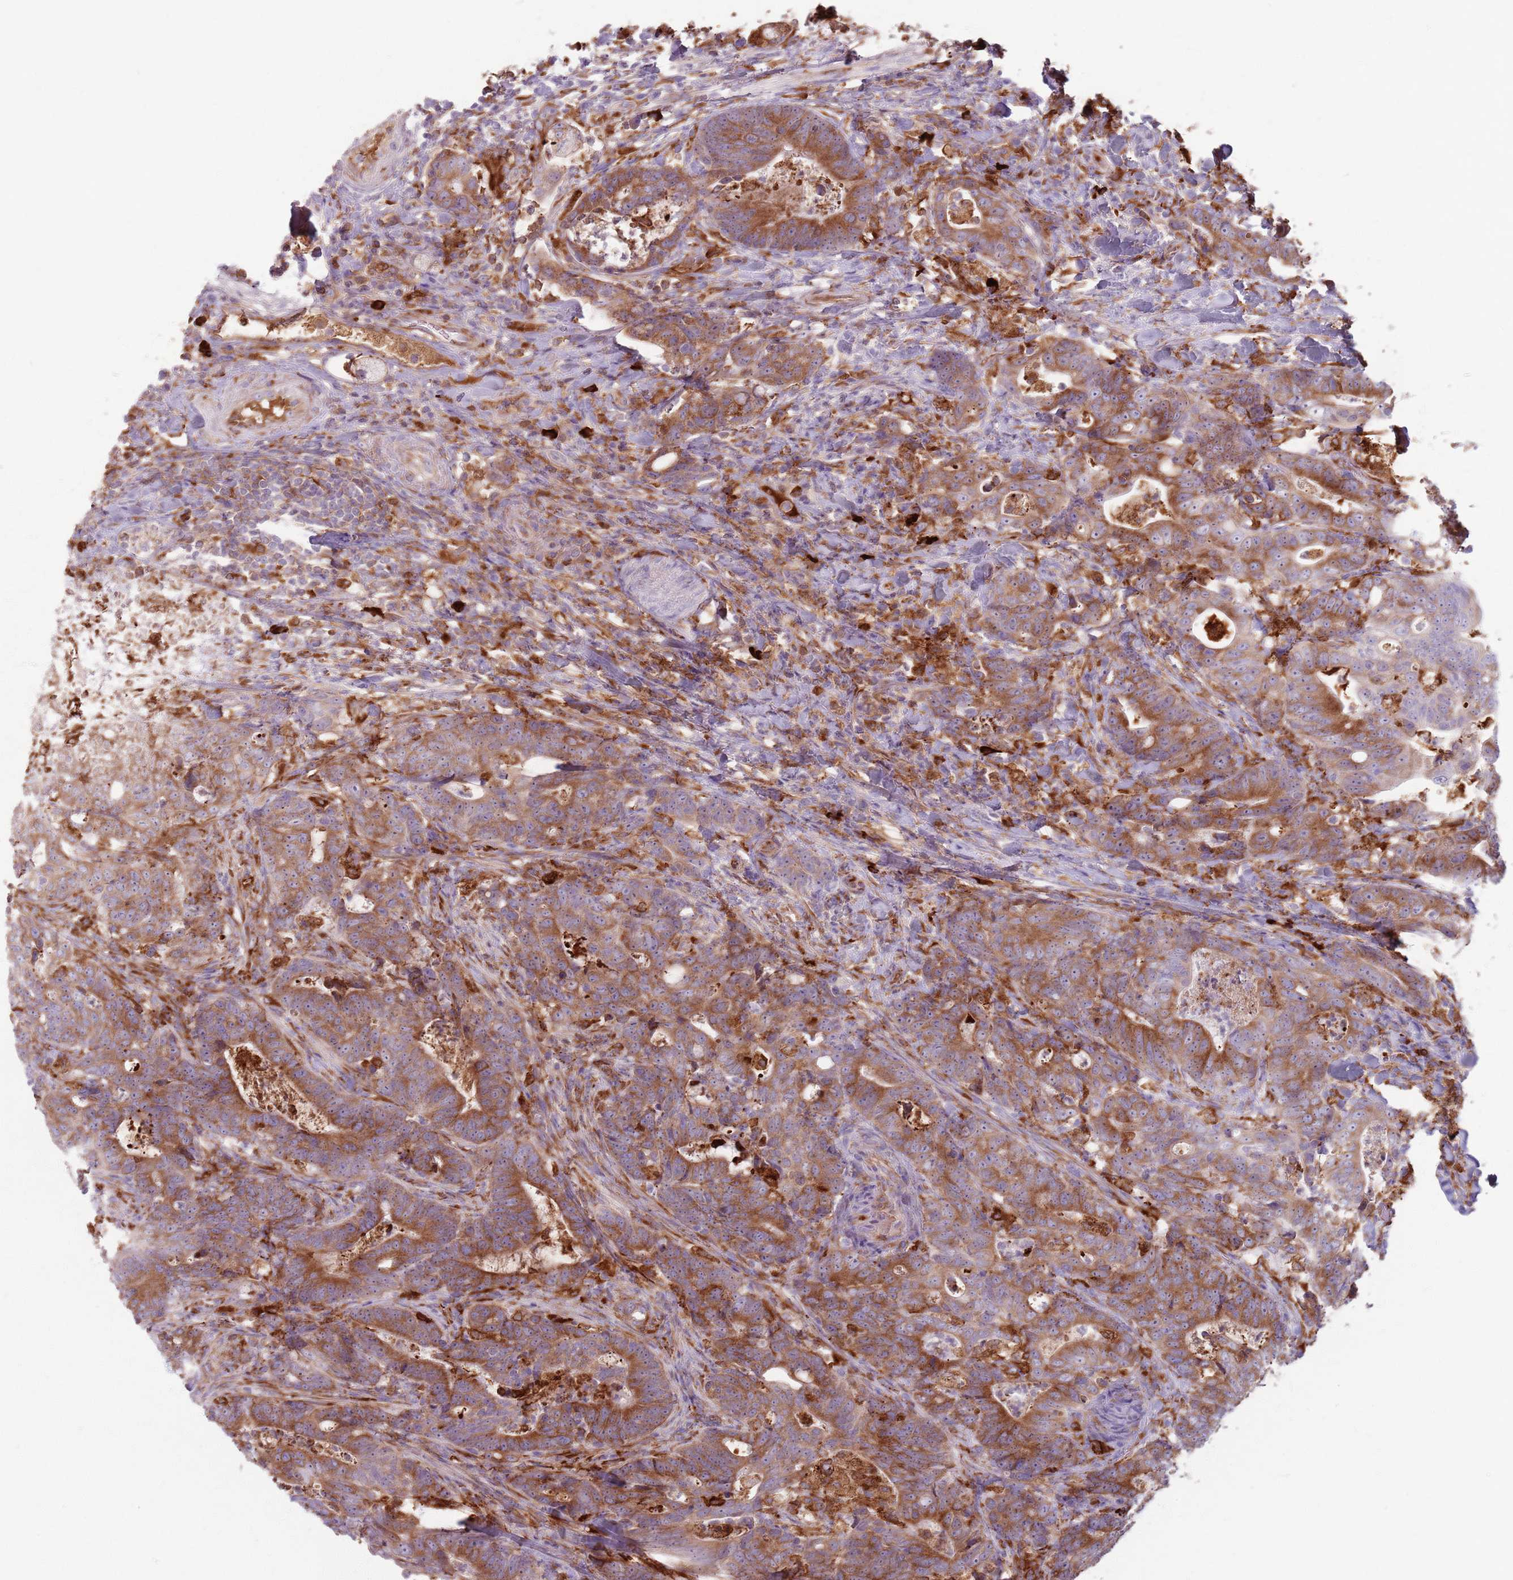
{"staining": {"intensity": "moderate", "quantity": ">75%", "location": "cytoplasmic/membranous"}, "tissue": "colorectal cancer", "cell_type": "Tumor cells", "image_type": "cancer", "snomed": [{"axis": "morphology", "description": "Adenocarcinoma, NOS"}, {"axis": "topography", "description": "Colon"}], "caption": "Human colorectal adenocarcinoma stained with a brown dye exhibits moderate cytoplasmic/membranous positive positivity in approximately >75% of tumor cells.", "gene": "COLGALT1", "patient": {"sex": "female", "age": 82}}